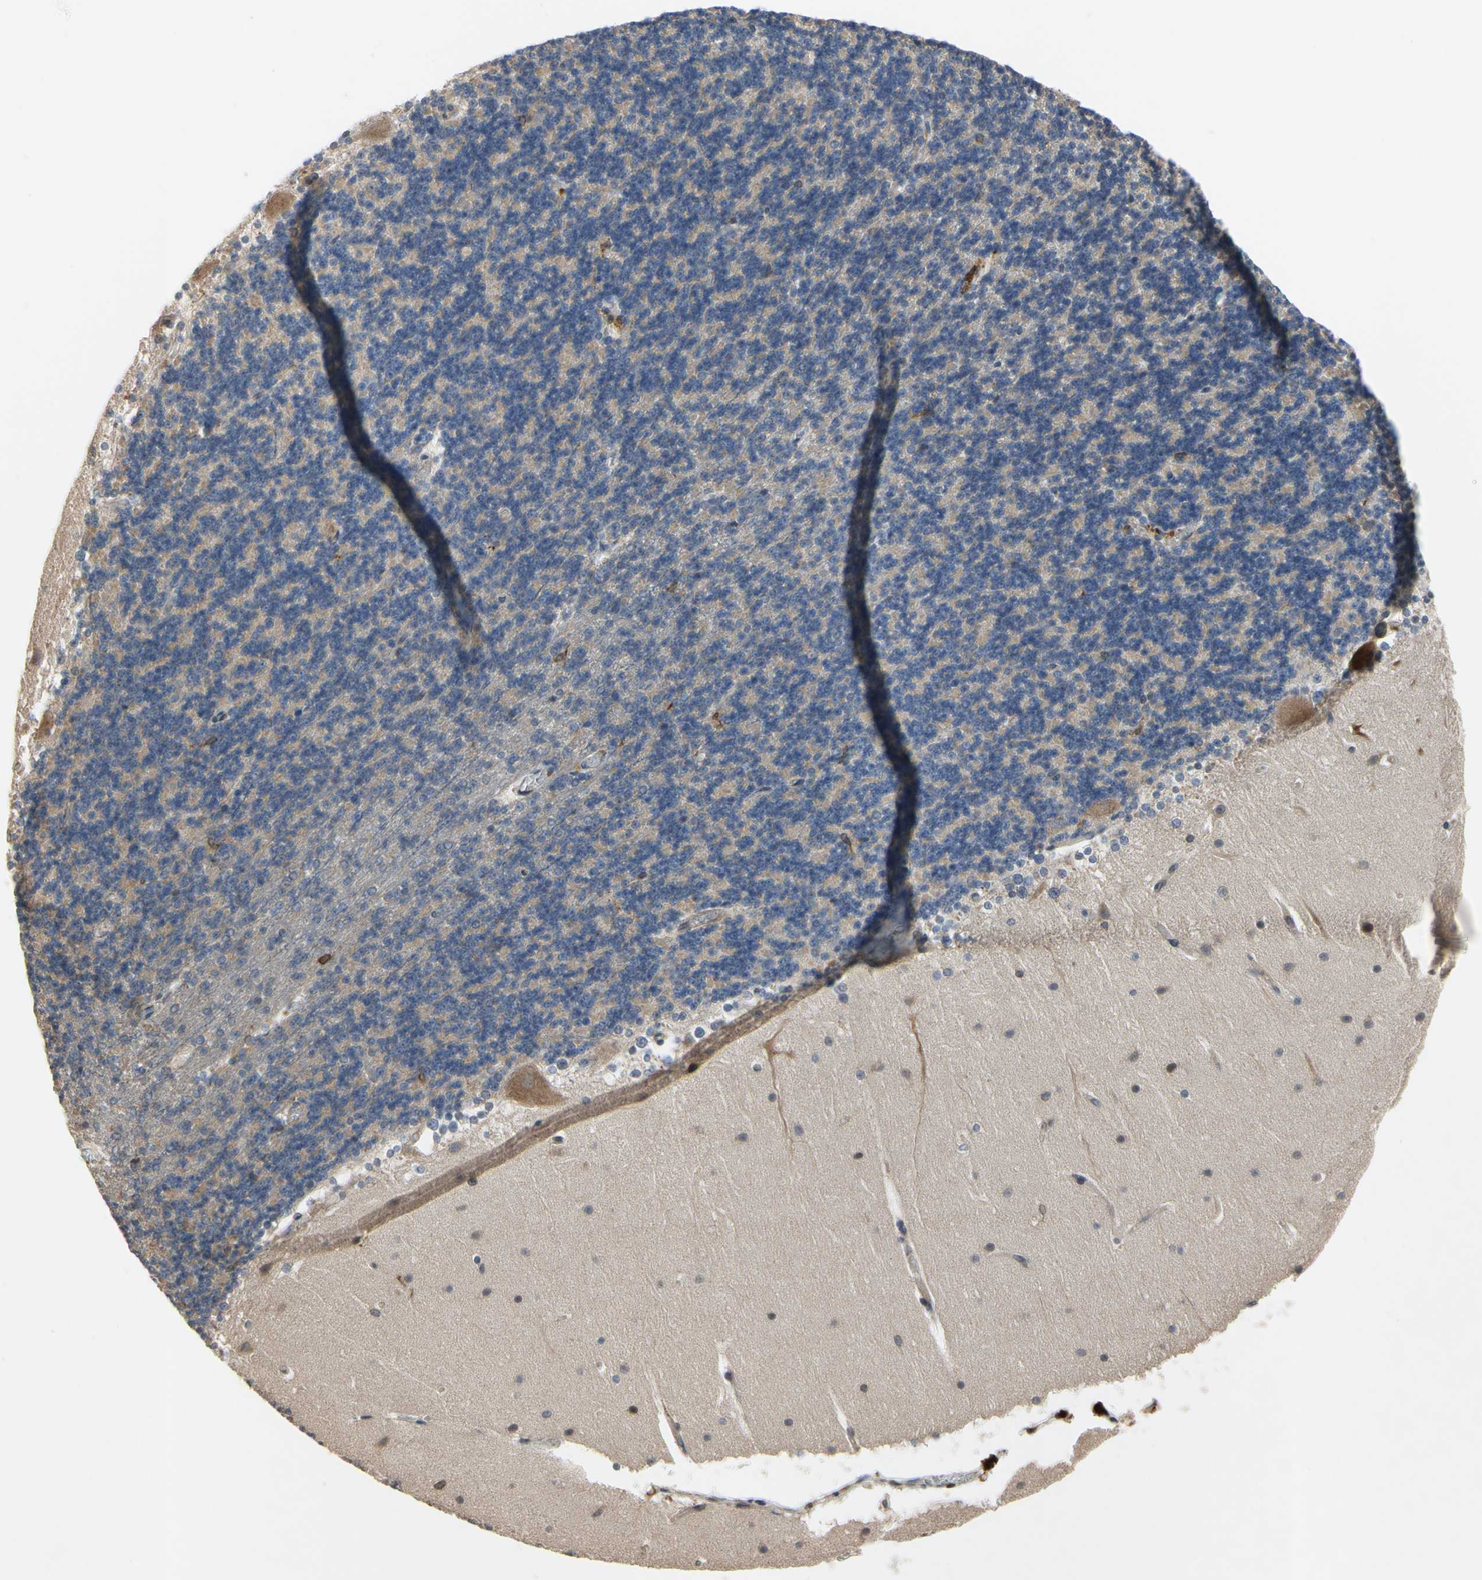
{"staining": {"intensity": "negative", "quantity": "none", "location": "none"}, "tissue": "cerebellum", "cell_type": "Cells in granular layer", "image_type": "normal", "snomed": [{"axis": "morphology", "description": "Normal tissue, NOS"}, {"axis": "topography", "description": "Cerebellum"}], "caption": "High magnification brightfield microscopy of normal cerebellum stained with DAB (3,3'-diaminobenzidine) (brown) and counterstained with hematoxylin (blue): cells in granular layer show no significant positivity. (Brightfield microscopy of DAB immunohistochemistry at high magnification).", "gene": "PLXNA2", "patient": {"sex": "female", "age": 19}}